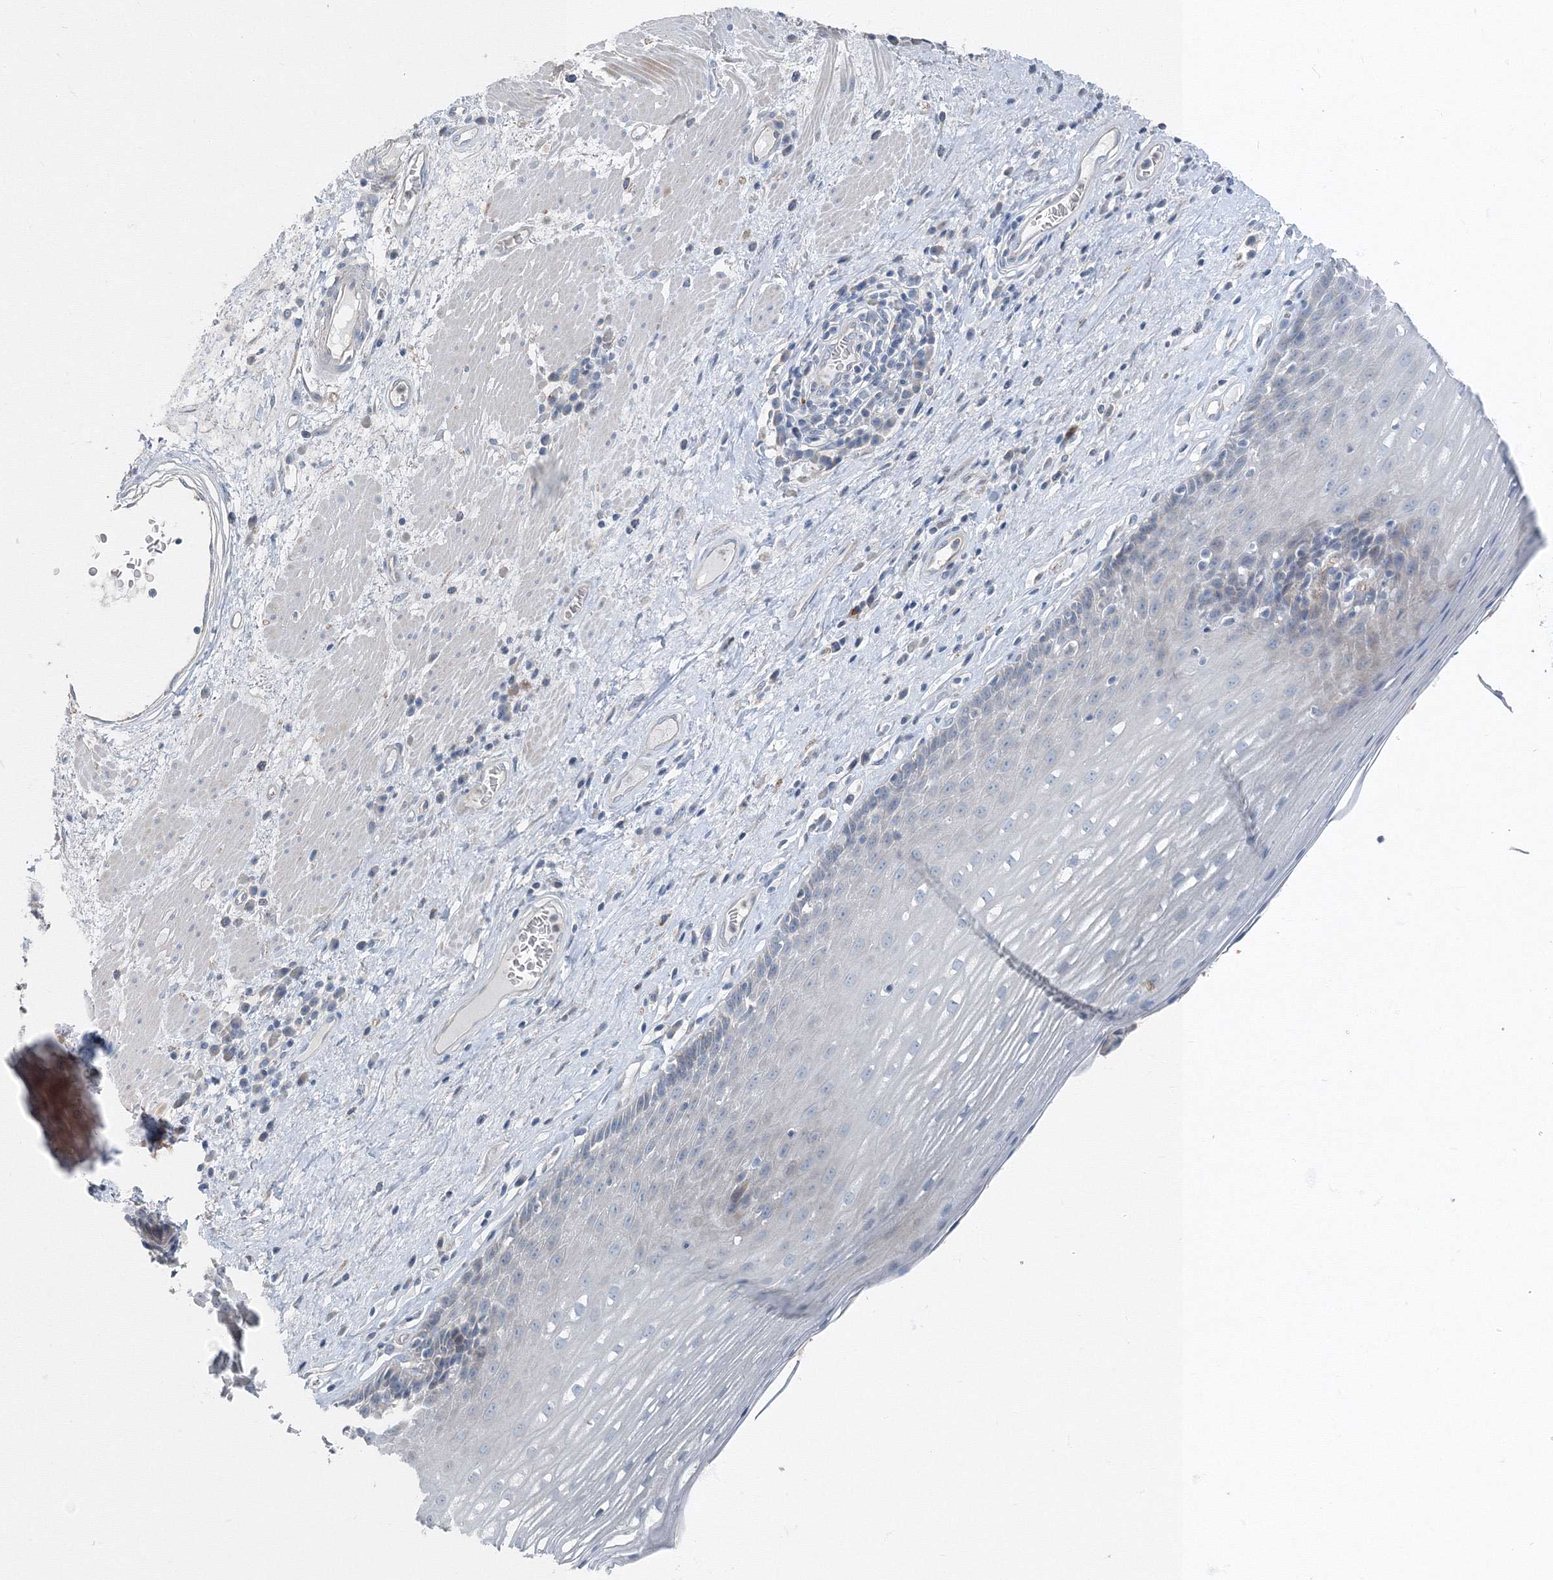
{"staining": {"intensity": "negative", "quantity": "none", "location": "none"}, "tissue": "esophagus", "cell_type": "Squamous epithelial cells", "image_type": "normal", "snomed": [{"axis": "morphology", "description": "Normal tissue, NOS"}, {"axis": "topography", "description": "Esophagus"}], "caption": "Immunohistochemistry histopathology image of normal esophagus: human esophagus stained with DAB displays no significant protein staining in squamous epithelial cells.", "gene": "AASDH", "patient": {"sex": "male", "age": 62}}